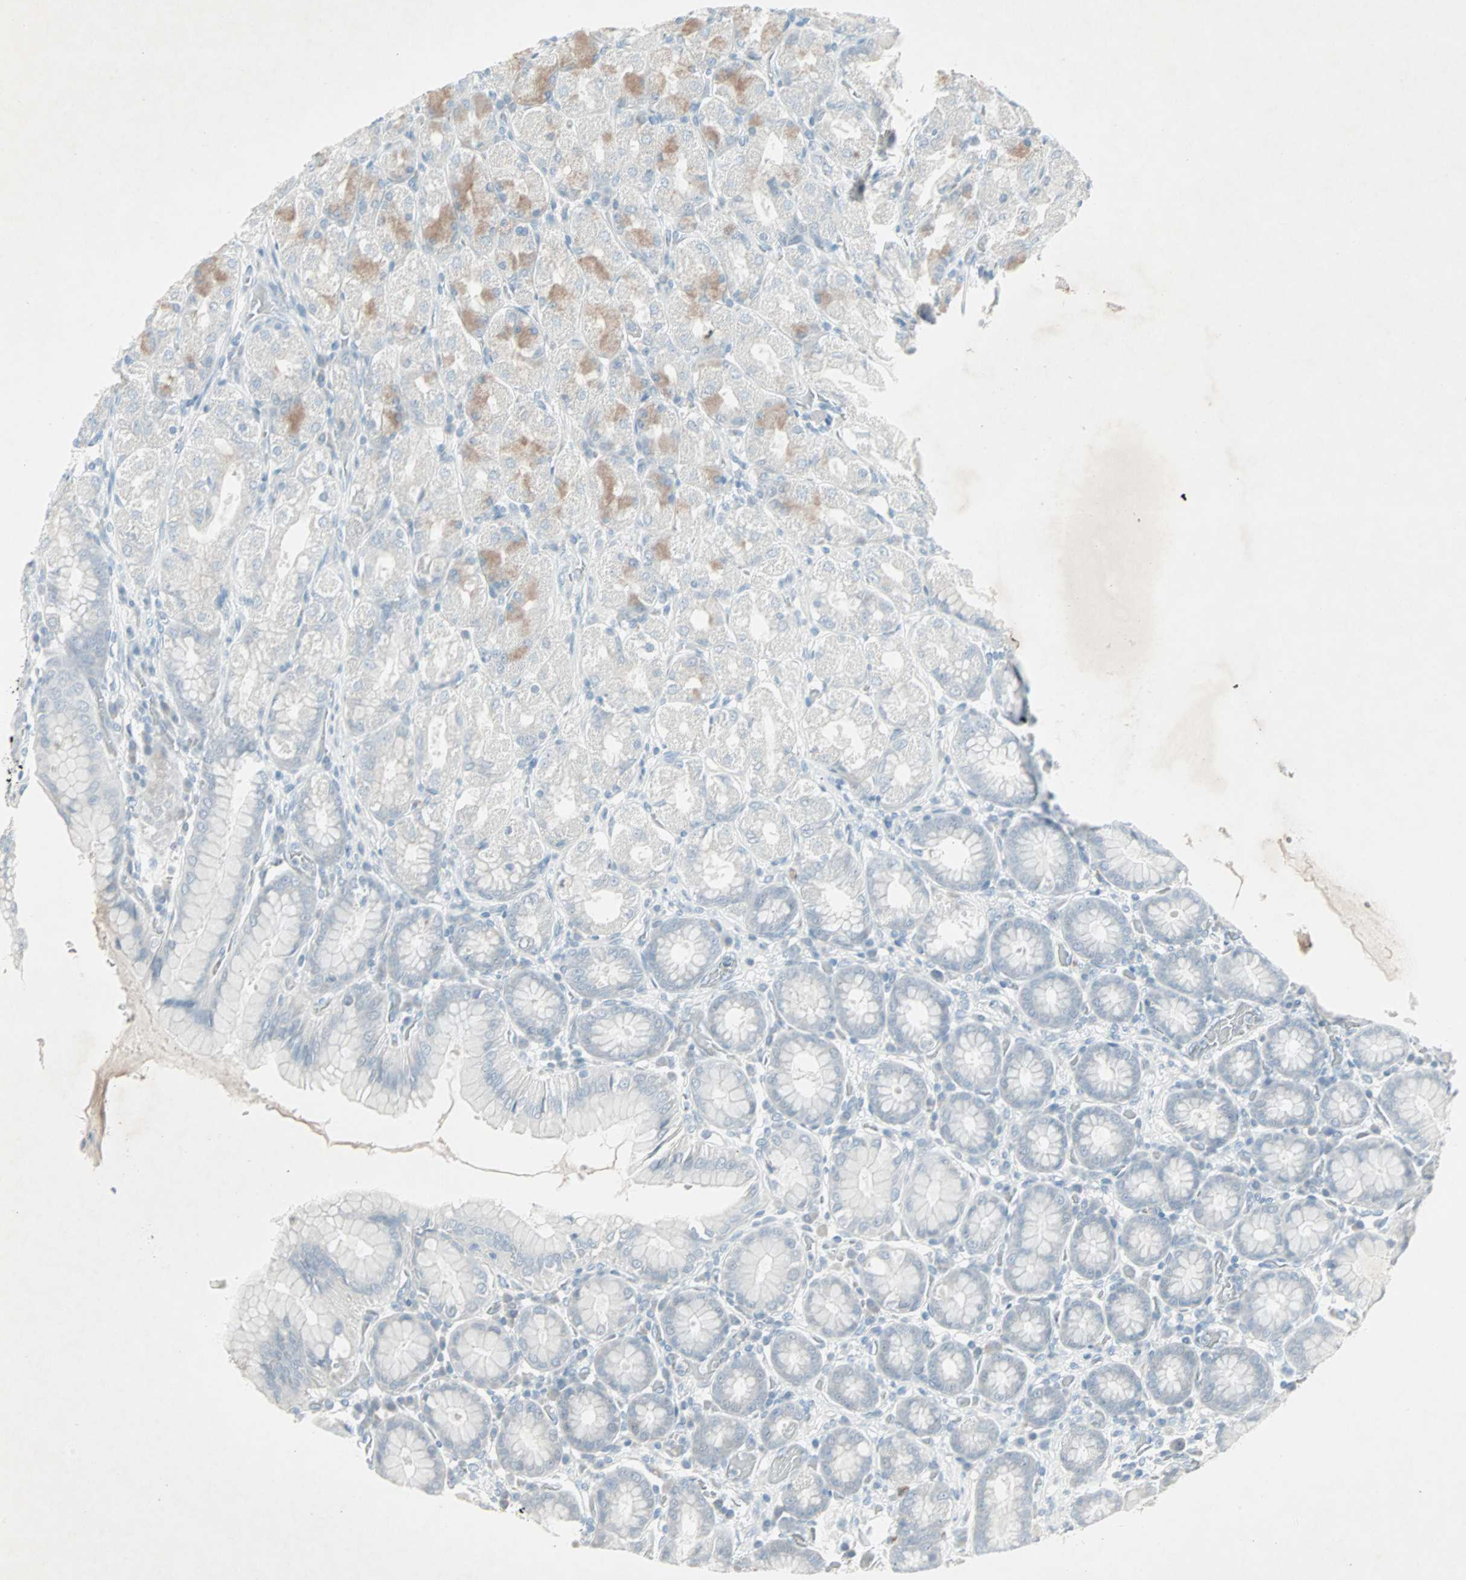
{"staining": {"intensity": "moderate", "quantity": "<25%", "location": "cytoplasmic/membranous"}, "tissue": "stomach", "cell_type": "Glandular cells", "image_type": "normal", "snomed": [{"axis": "morphology", "description": "Normal tissue, NOS"}, {"axis": "topography", "description": "Stomach, upper"}], "caption": "Immunohistochemistry (IHC) histopathology image of unremarkable stomach: stomach stained using IHC exhibits low levels of moderate protein expression localized specifically in the cytoplasmic/membranous of glandular cells, appearing as a cytoplasmic/membranous brown color.", "gene": "LANCL3", "patient": {"sex": "male", "age": 68}}